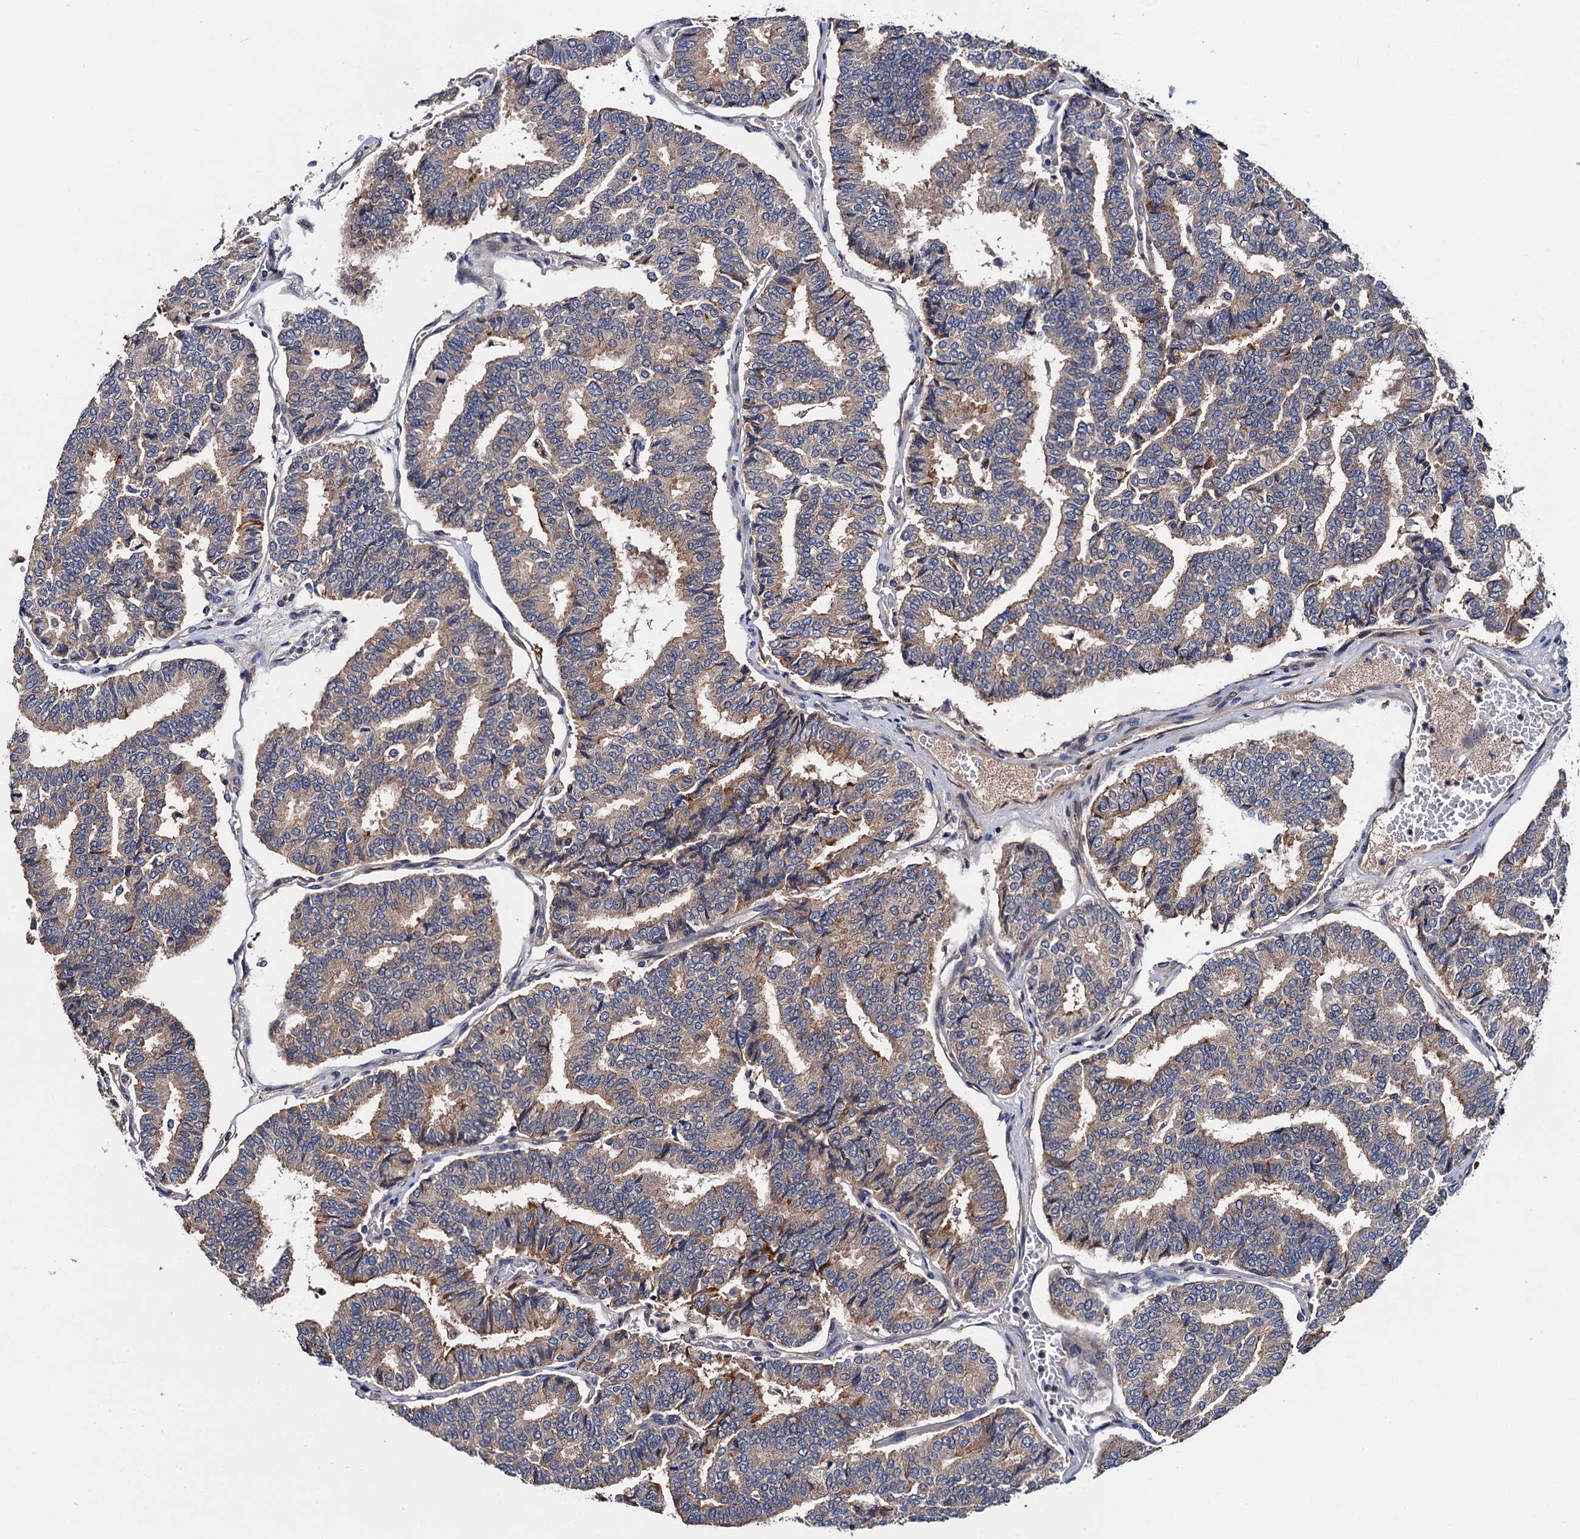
{"staining": {"intensity": "weak", "quantity": "25%-75%", "location": "cytoplasmic/membranous"}, "tissue": "thyroid cancer", "cell_type": "Tumor cells", "image_type": "cancer", "snomed": [{"axis": "morphology", "description": "Papillary adenocarcinoma, NOS"}, {"axis": "topography", "description": "Thyroid gland"}], "caption": "Tumor cells demonstrate weak cytoplasmic/membranous expression in about 25%-75% of cells in papillary adenocarcinoma (thyroid).", "gene": "TRMT112", "patient": {"sex": "female", "age": 35}}